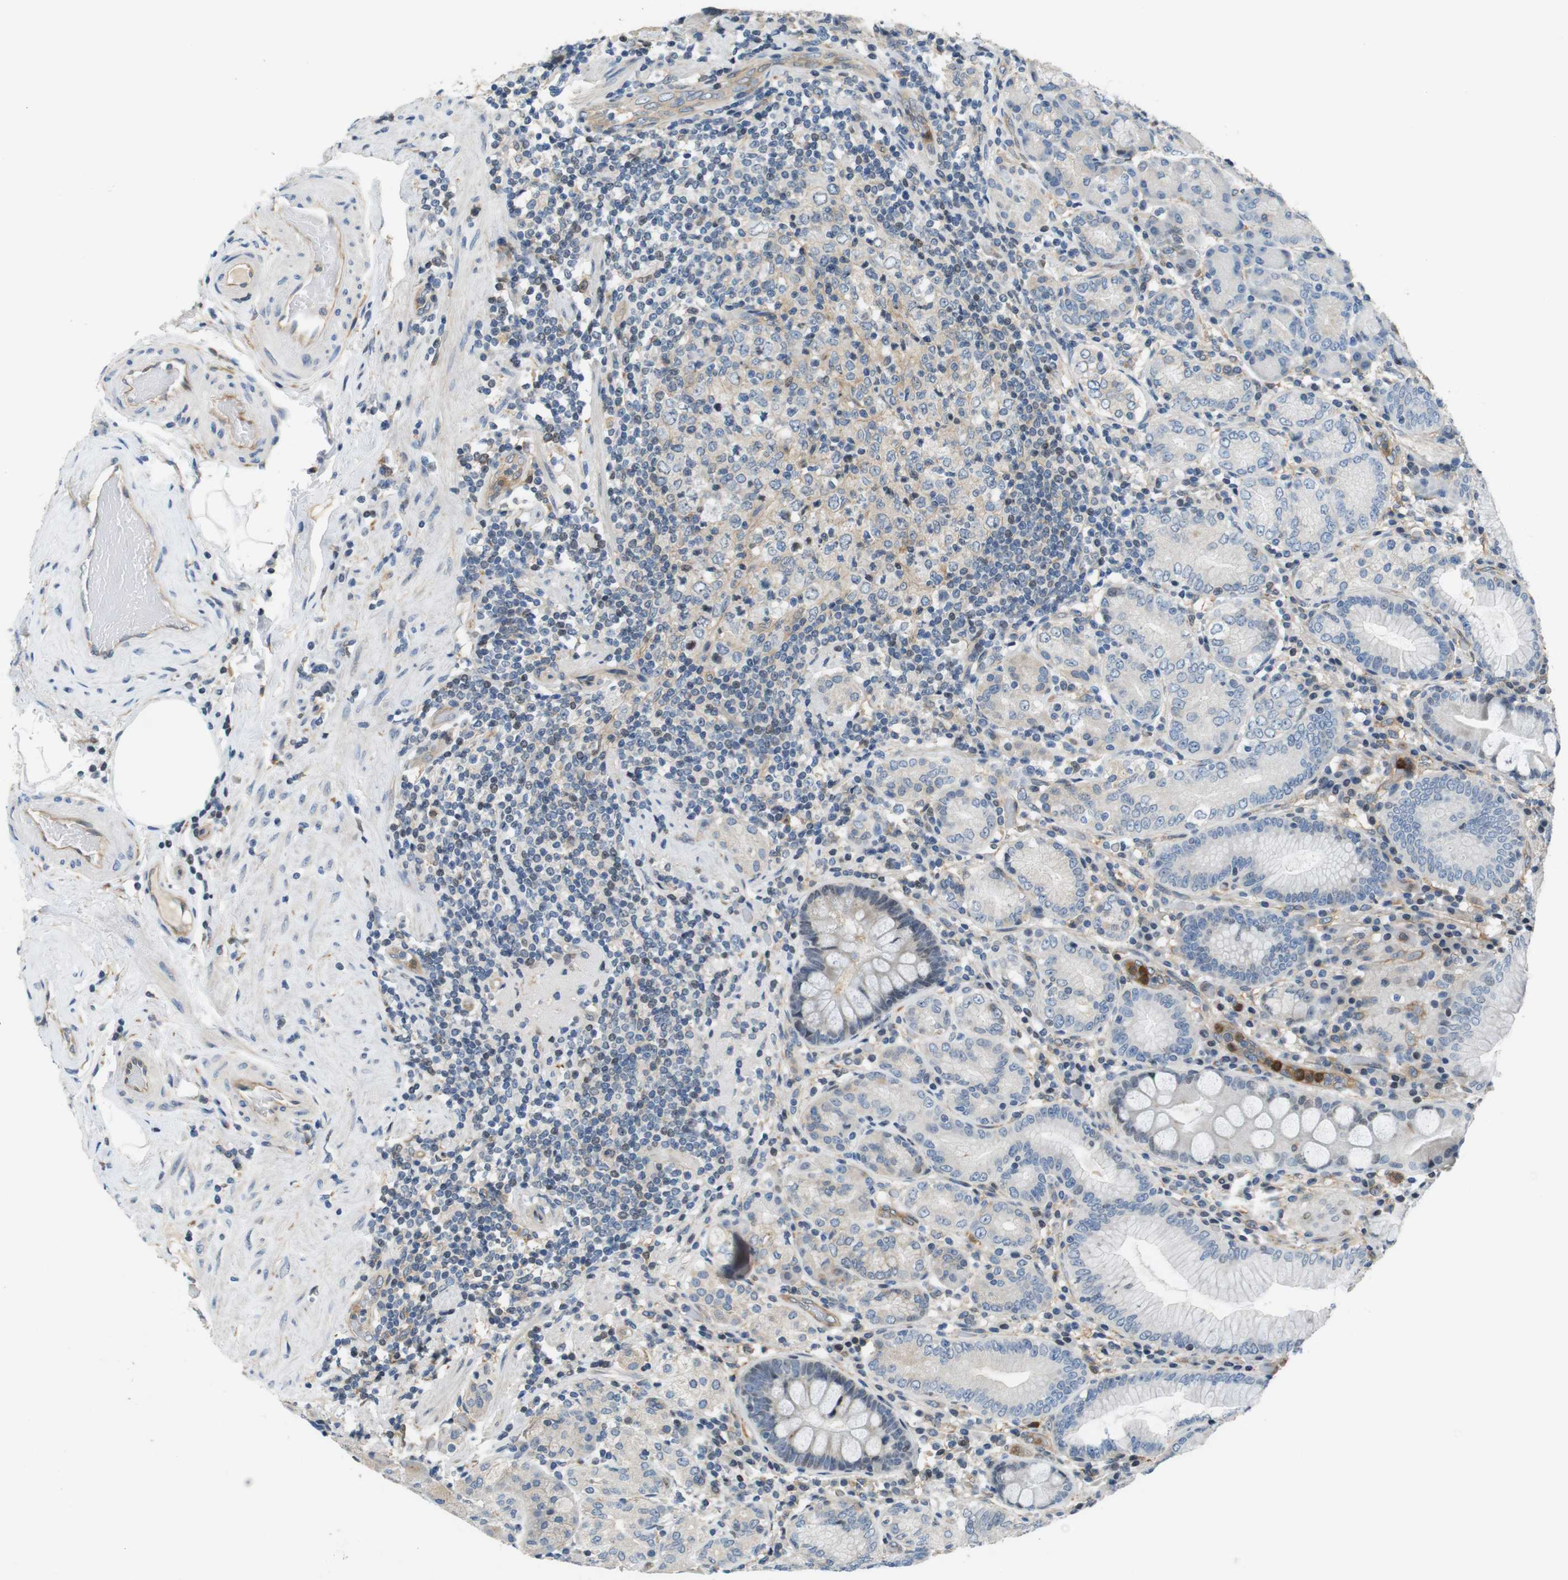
{"staining": {"intensity": "negative", "quantity": "none", "location": "none"}, "tissue": "stomach", "cell_type": "Glandular cells", "image_type": "normal", "snomed": [{"axis": "morphology", "description": "Normal tissue, NOS"}, {"axis": "topography", "description": "Stomach, lower"}], "caption": "DAB (3,3'-diaminobenzidine) immunohistochemical staining of benign human stomach demonstrates no significant positivity in glandular cells.", "gene": "PCDH10", "patient": {"sex": "female", "age": 76}}